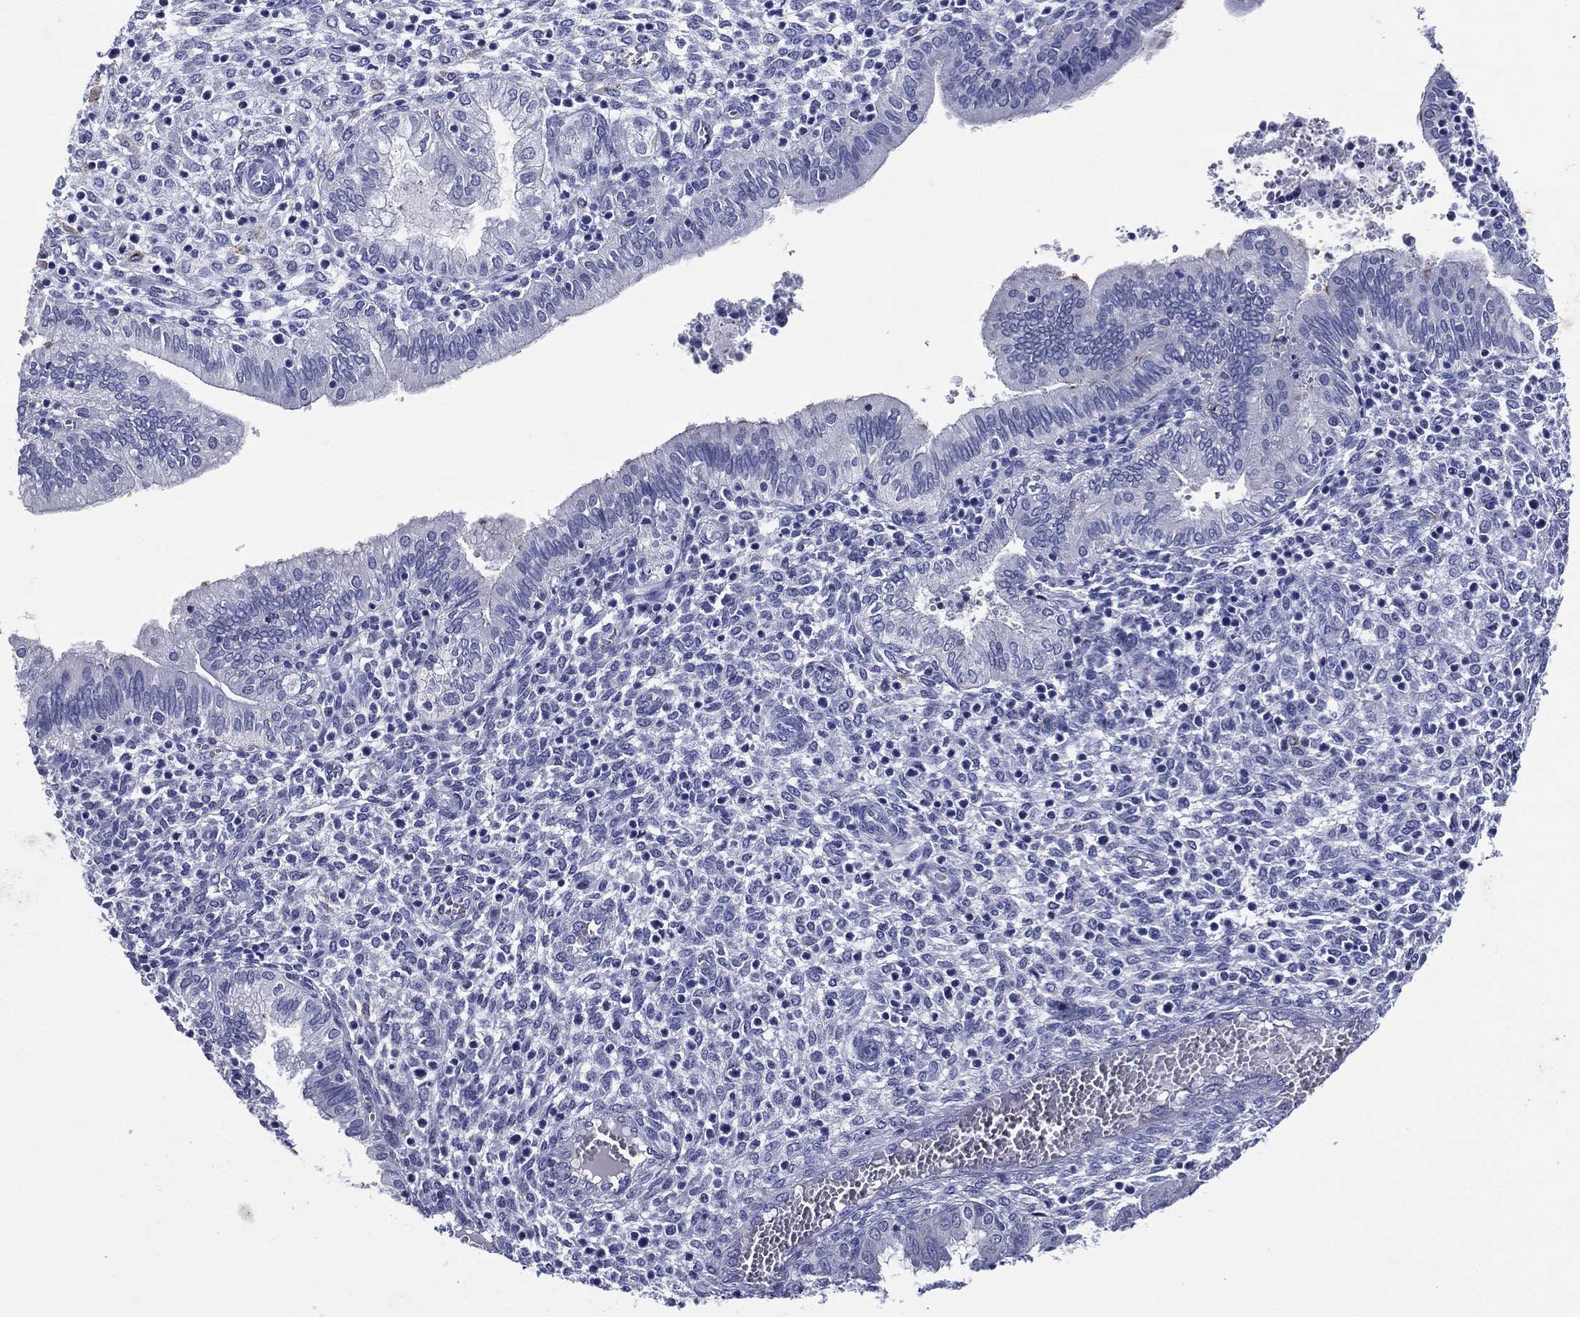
{"staining": {"intensity": "negative", "quantity": "none", "location": "none"}, "tissue": "endometrium", "cell_type": "Cells in endometrial stroma", "image_type": "normal", "snomed": [{"axis": "morphology", "description": "Normal tissue, NOS"}, {"axis": "topography", "description": "Endometrium"}], "caption": "This micrograph is of normal endometrium stained with immunohistochemistry (IHC) to label a protein in brown with the nuclei are counter-stained blue. There is no staining in cells in endometrial stroma.", "gene": "ACE2", "patient": {"sex": "female", "age": 43}}